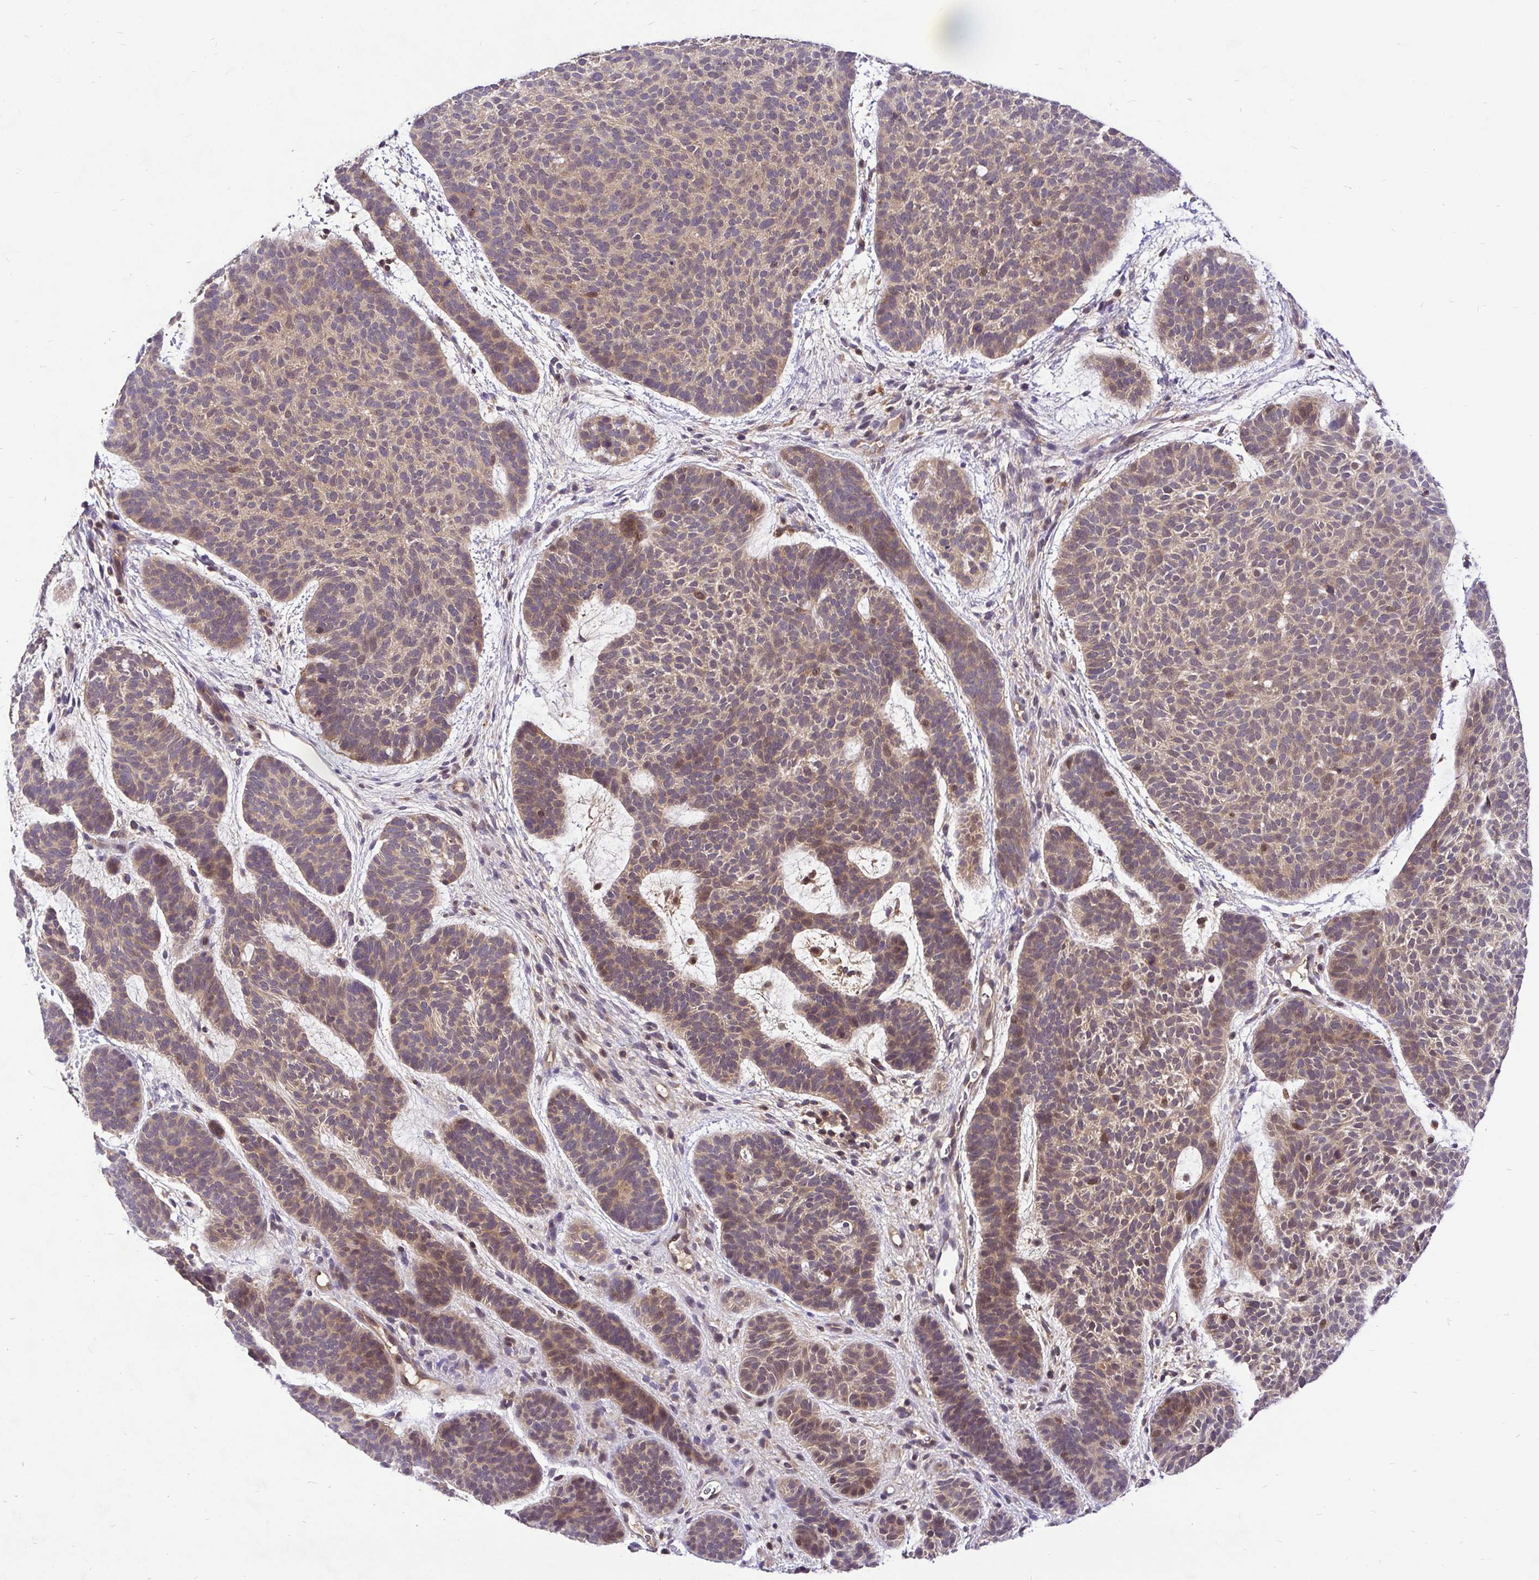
{"staining": {"intensity": "weak", "quantity": "25%-75%", "location": "cytoplasmic/membranous,nuclear"}, "tissue": "skin cancer", "cell_type": "Tumor cells", "image_type": "cancer", "snomed": [{"axis": "morphology", "description": "Basal cell carcinoma"}, {"axis": "topography", "description": "Skin"}, {"axis": "topography", "description": "Skin of face"}], "caption": "DAB (3,3'-diaminobenzidine) immunohistochemical staining of human basal cell carcinoma (skin) exhibits weak cytoplasmic/membranous and nuclear protein staining in approximately 25%-75% of tumor cells. The staining is performed using DAB (3,3'-diaminobenzidine) brown chromogen to label protein expression. The nuclei are counter-stained blue using hematoxylin.", "gene": "UBE2M", "patient": {"sex": "male", "age": 73}}